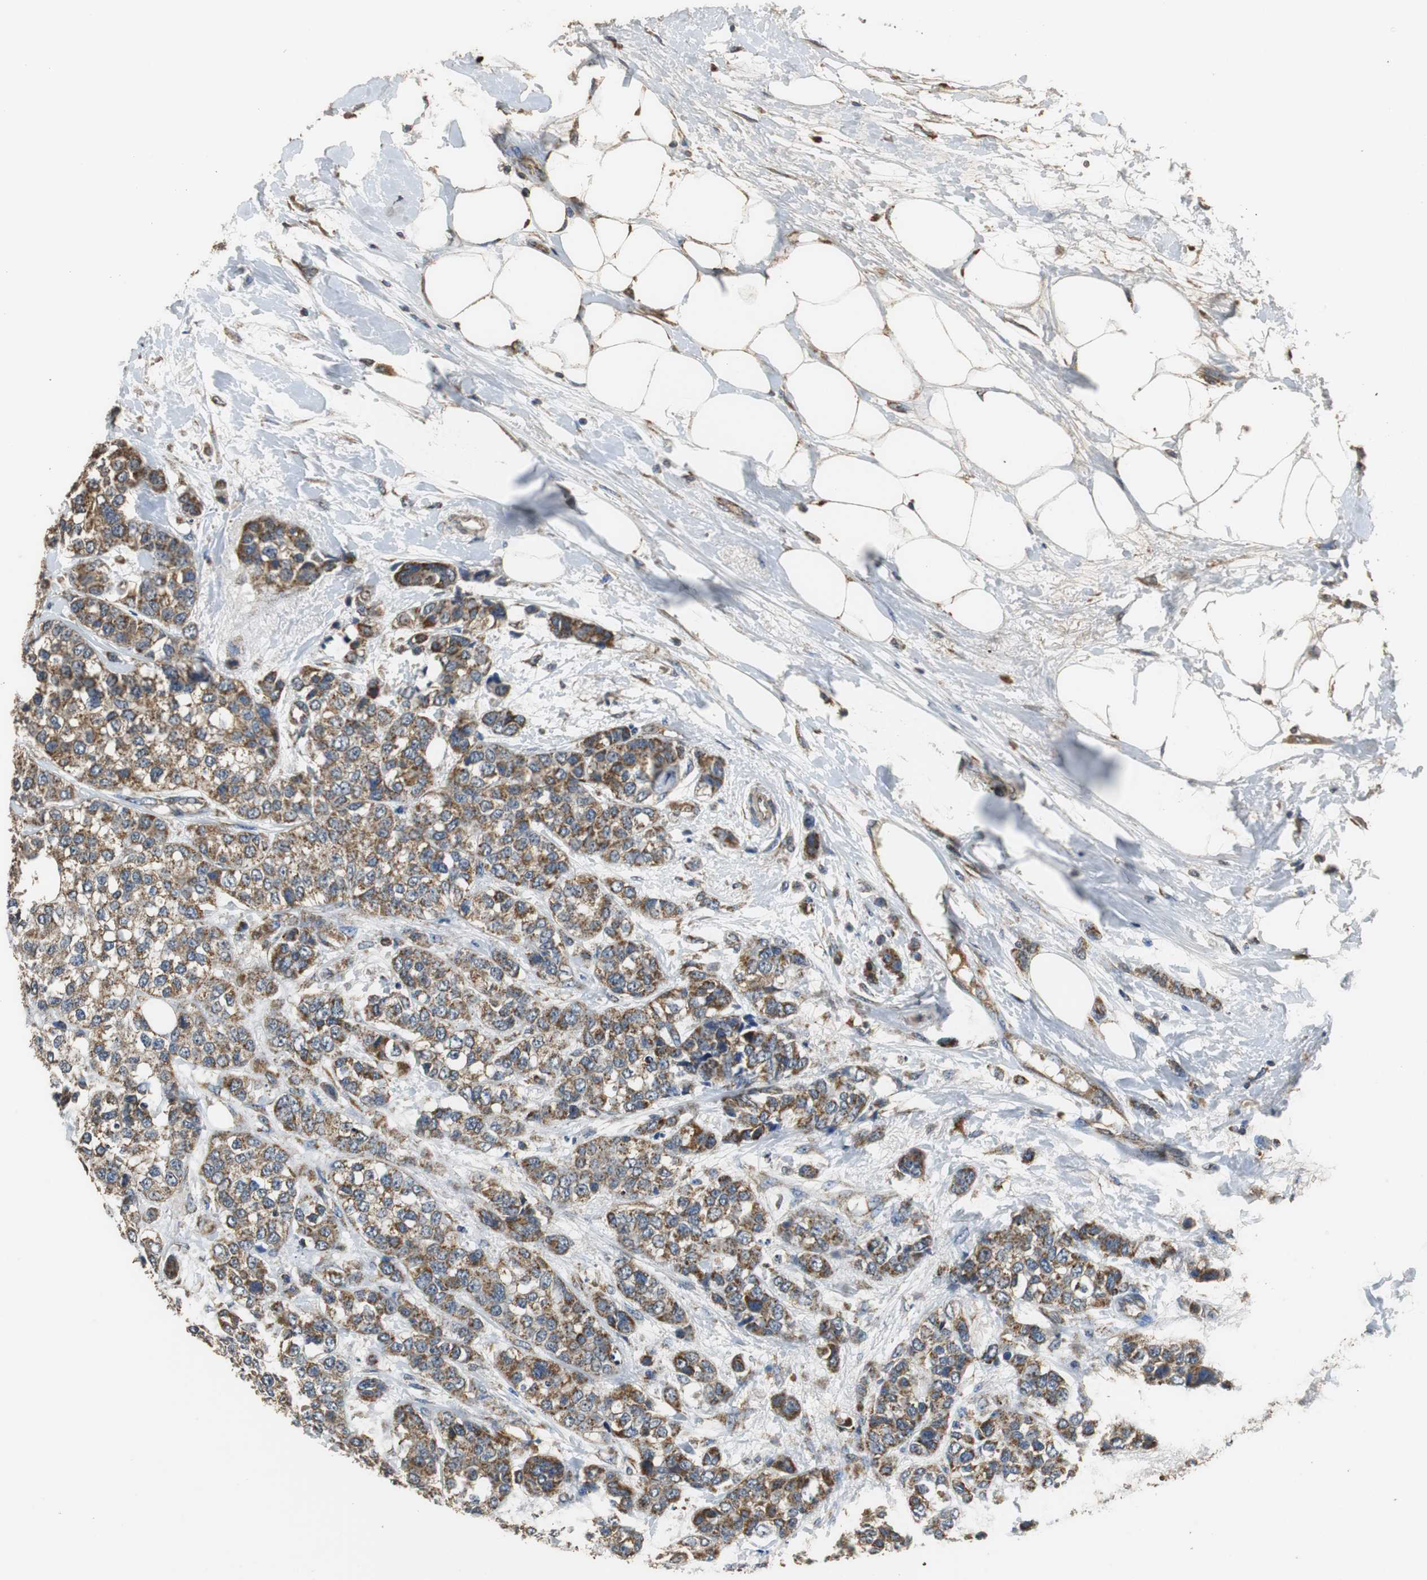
{"staining": {"intensity": "moderate", "quantity": "25%-75%", "location": "cytoplasmic/membranous"}, "tissue": "breast cancer", "cell_type": "Tumor cells", "image_type": "cancer", "snomed": [{"axis": "morphology", "description": "Duct carcinoma"}, {"axis": "topography", "description": "Breast"}], "caption": "DAB (3,3'-diaminobenzidine) immunohistochemical staining of intraductal carcinoma (breast) reveals moderate cytoplasmic/membranous protein positivity in approximately 25%-75% of tumor cells.", "gene": "NNT", "patient": {"sex": "female", "age": 51}}